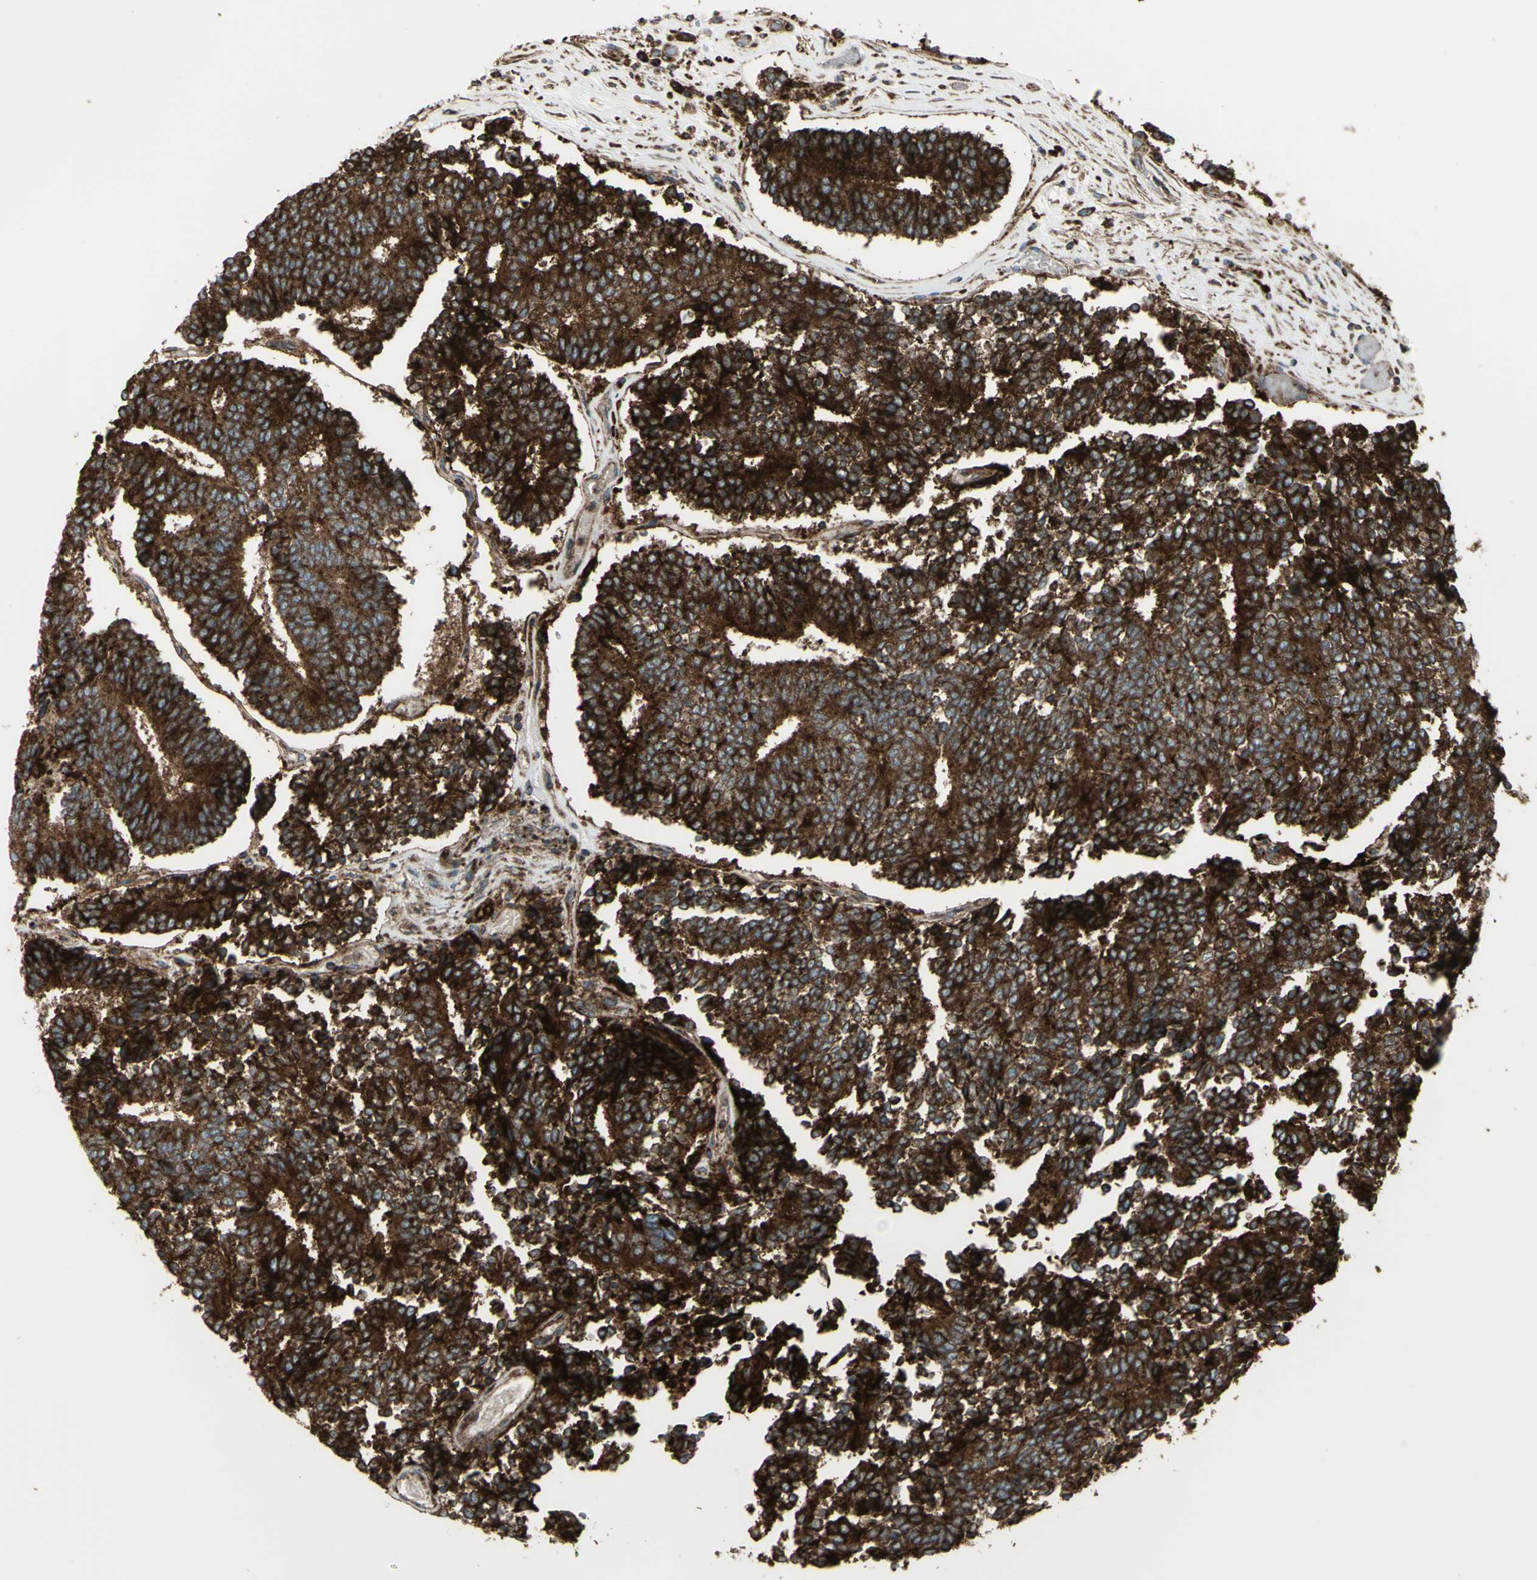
{"staining": {"intensity": "strong", "quantity": ">75%", "location": "cytoplasmic/membranous"}, "tissue": "prostate cancer", "cell_type": "Tumor cells", "image_type": "cancer", "snomed": [{"axis": "morphology", "description": "Normal tissue, NOS"}, {"axis": "morphology", "description": "Adenocarcinoma, High grade"}, {"axis": "topography", "description": "Prostate"}, {"axis": "topography", "description": "Seminal veicle"}], "caption": "Immunohistochemical staining of human high-grade adenocarcinoma (prostate) shows strong cytoplasmic/membranous protein staining in approximately >75% of tumor cells.", "gene": "NAPA", "patient": {"sex": "male", "age": 55}}